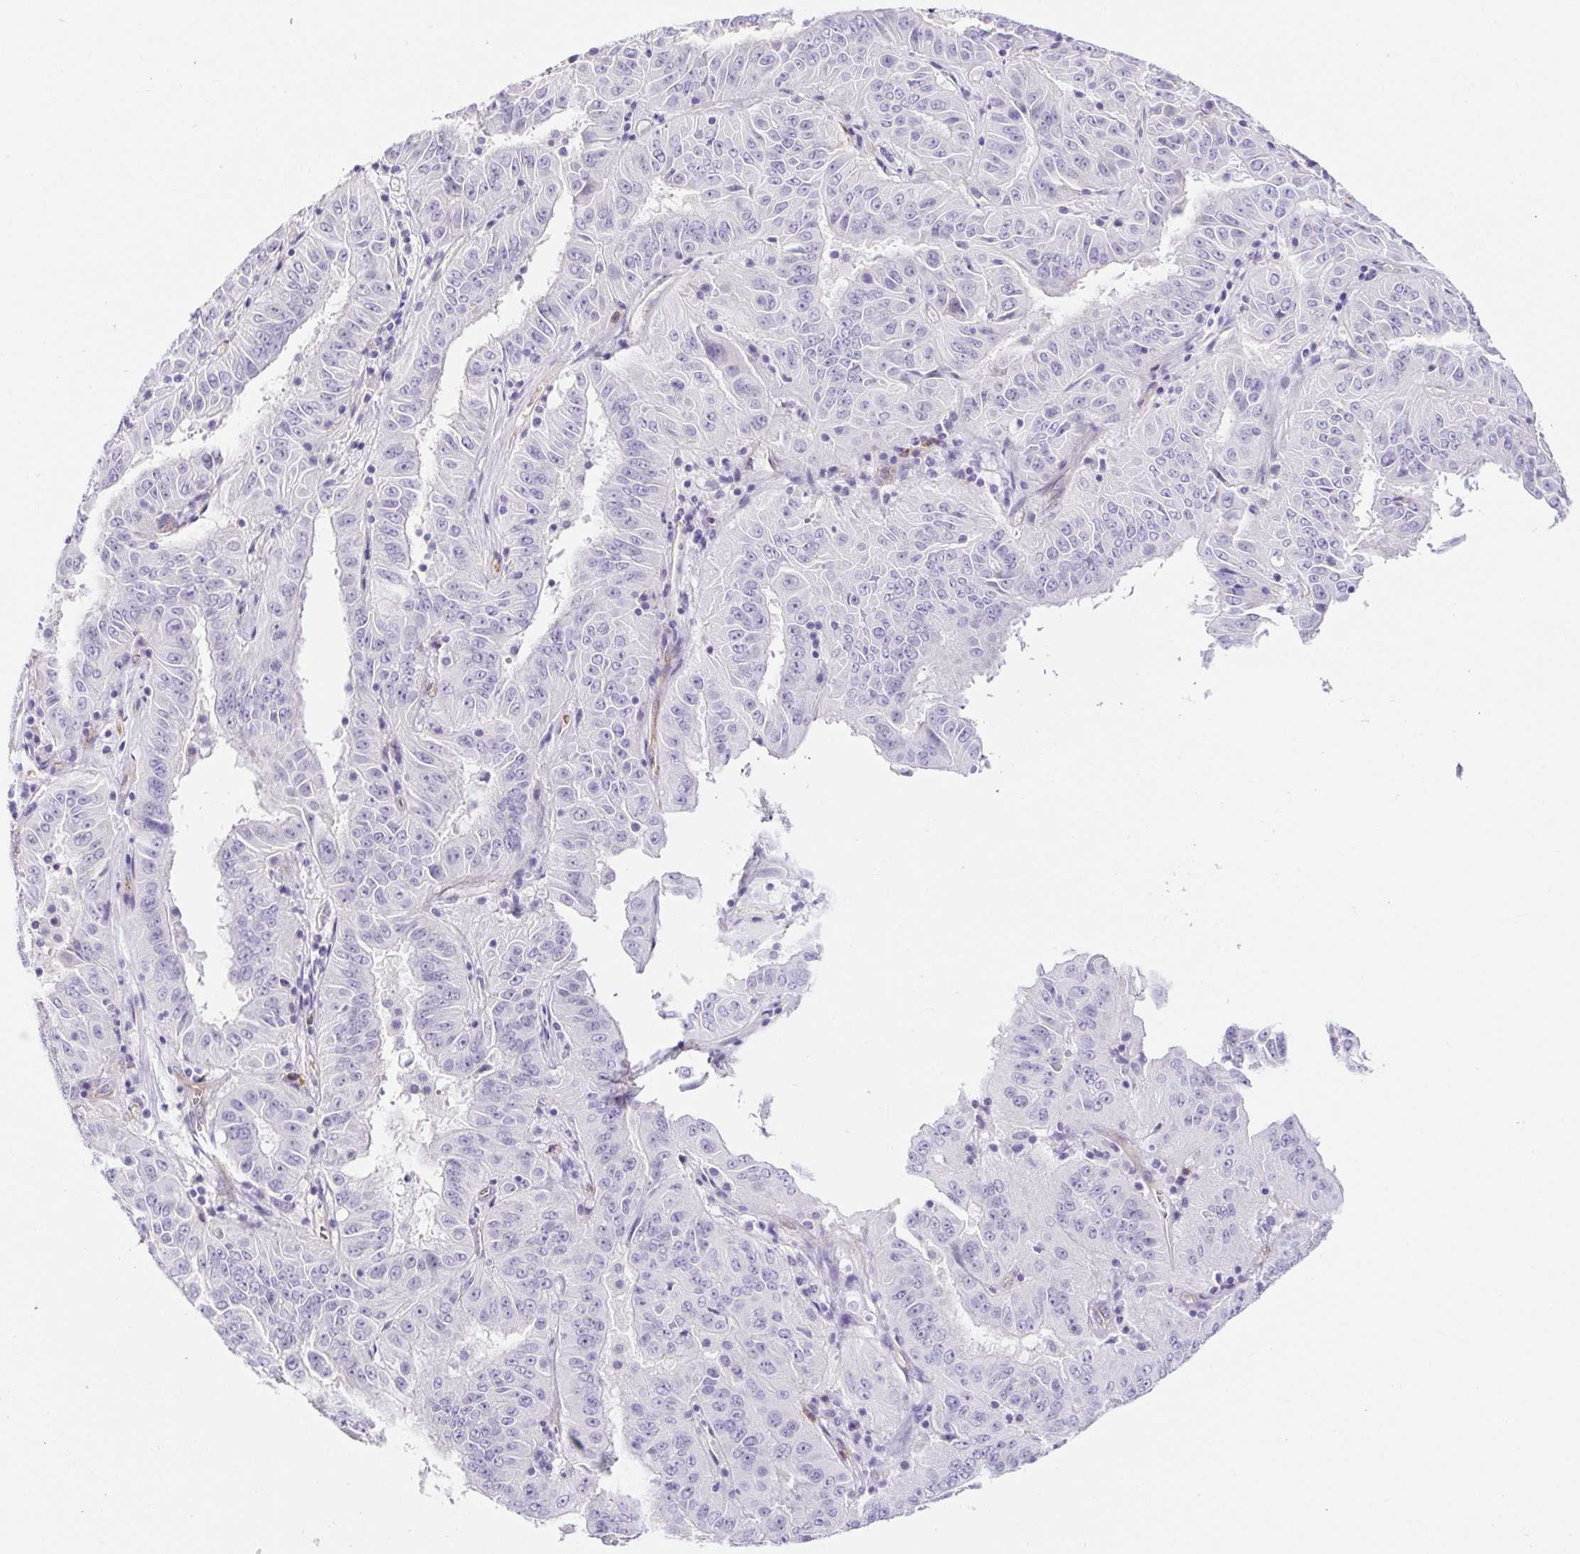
{"staining": {"intensity": "negative", "quantity": "none", "location": "none"}, "tissue": "pancreatic cancer", "cell_type": "Tumor cells", "image_type": "cancer", "snomed": [{"axis": "morphology", "description": "Adenocarcinoma, NOS"}, {"axis": "topography", "description": "Pancreas"}], "caption": "DAB (3,3'-diaminobenzidine) immunohistochemical staining of pancreatic cancer (adenocarcinoma) demonstrates no significant staining in tumor cells. (IHC, brightfield microscopy, high magnification).", "gene": "BCAS1", "patient": {"sex": "male", "age": 63}}